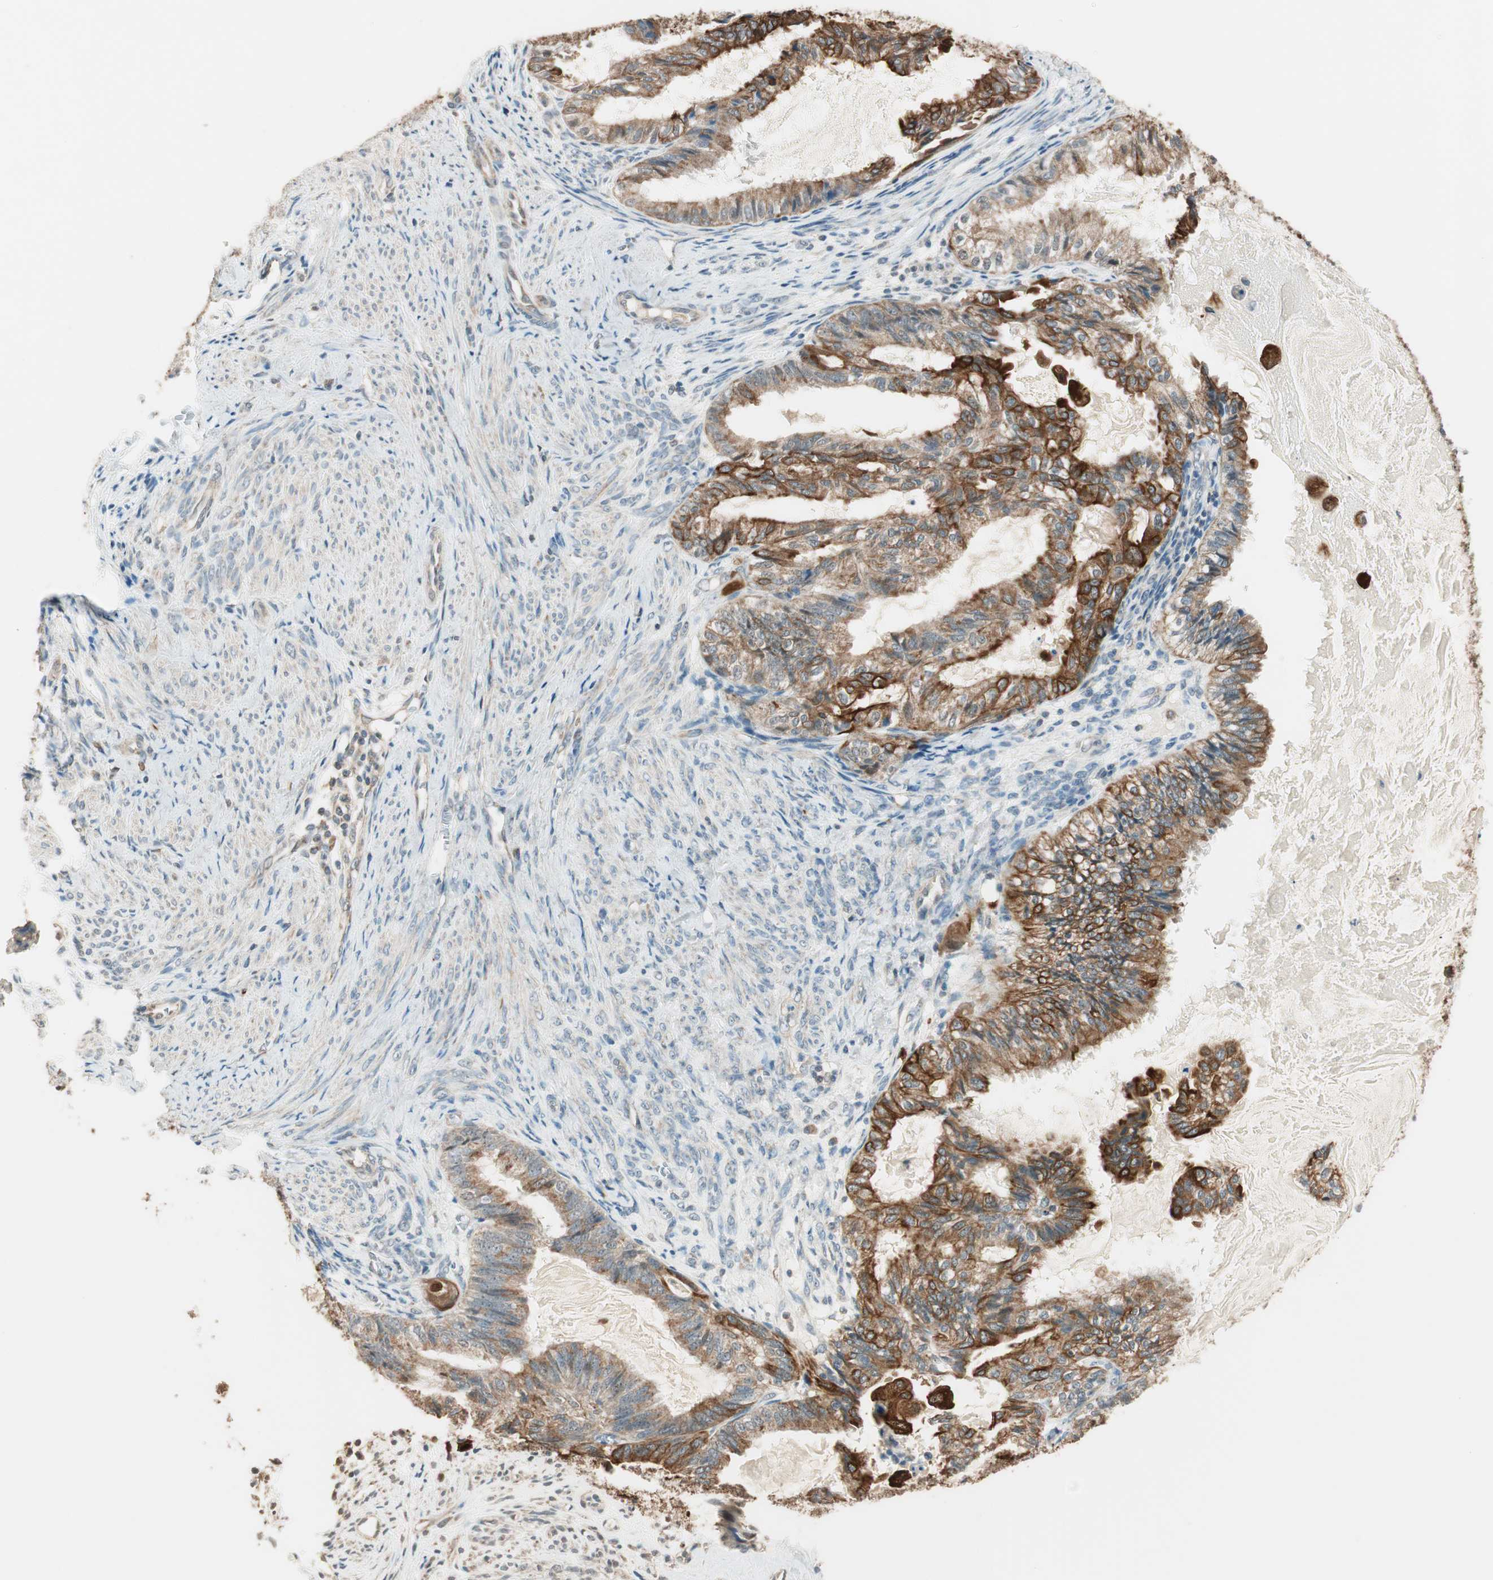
{"staining": {"intensity": "strong", "quantity": ">75%", "location": "cytoplasmic/membranous"}, "tissue": "cervical cancer", "cell_type": "Tumor cells", "image_type": "cancer", "snomed": [{"axis": "morphology", "description": "Normal tissue, NOS"}, {"axis": "morphology", "description": "Adenocarcinoma, NOS"}, {"axis": "topography", "description": "Cervix"}, {"axis": "topography", "description": "Endometrium"}], "caption": "Tumor cells demonstrate high levels of strong cytoplasmic/membranous positivity in approximately >75% of cells in human cervical adenocarcinoma. (IHC, brightfield microscopy, high magnification).", "gene": "TRIM21", "patient": {"sex": "female", "age": 86}}